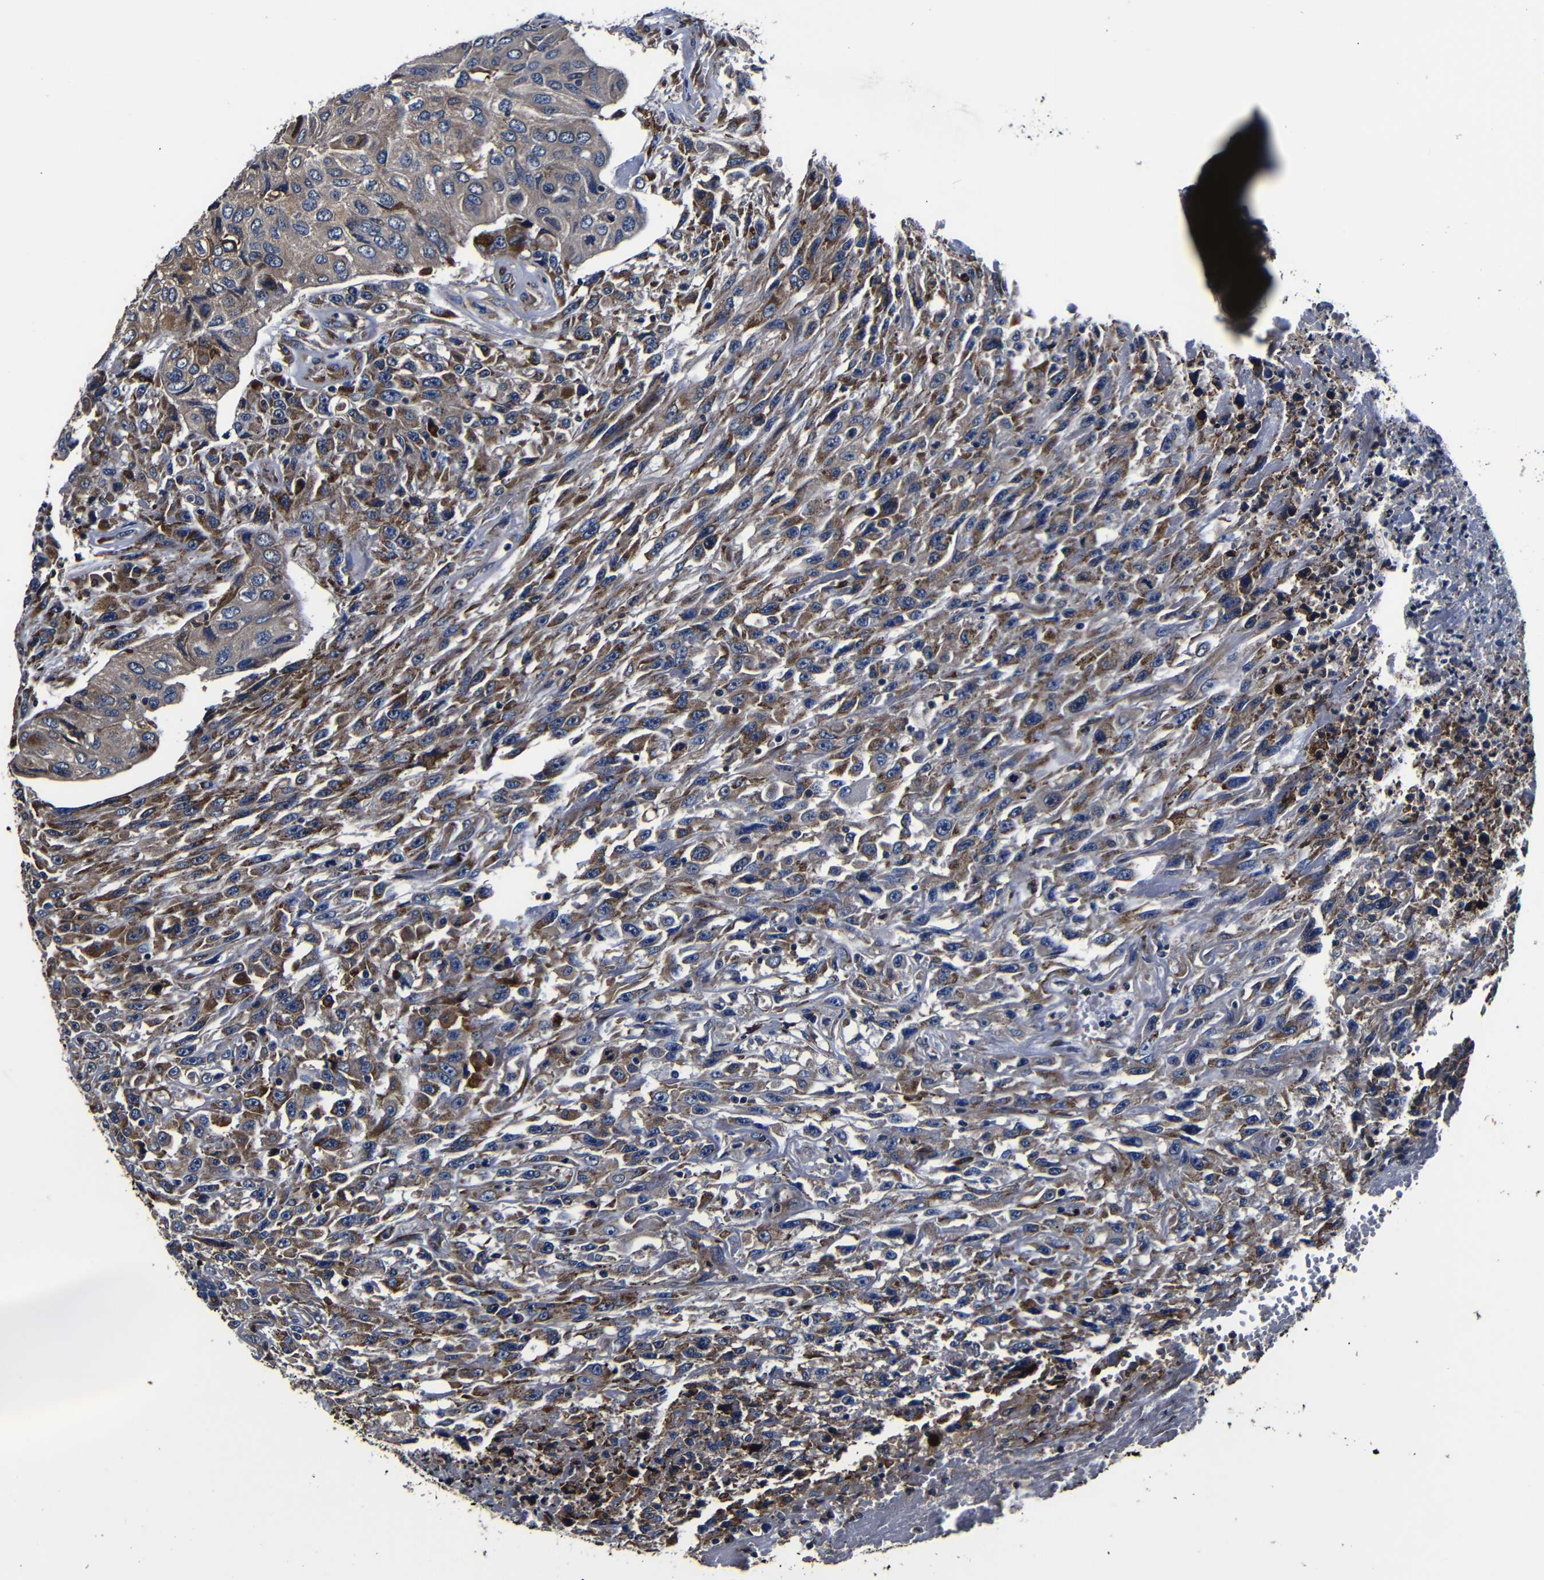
{"staining": {"intensity": "moderate", "quantity": ">75%", "location": "cytoplasmic/membranous"}, "tissue": "urothelial cancer", "cell_type": "Tumor cells", "image_type": "cancer", "snomed": [{"axis": "morphology", "description": "Urothelial carcinoma, High grade"}, {"axis": "topography", "description": "Urinary bladder"}], "caption": "There is medium levels of moderate cytoplasmic/membranous staining in tumor cells of urothelial carcinoma (high-grade), as demonstrated by immunohistochemical staining (brown color).", "gene": "SCN9A", "patient": {"sex": "male", "age": 66}}